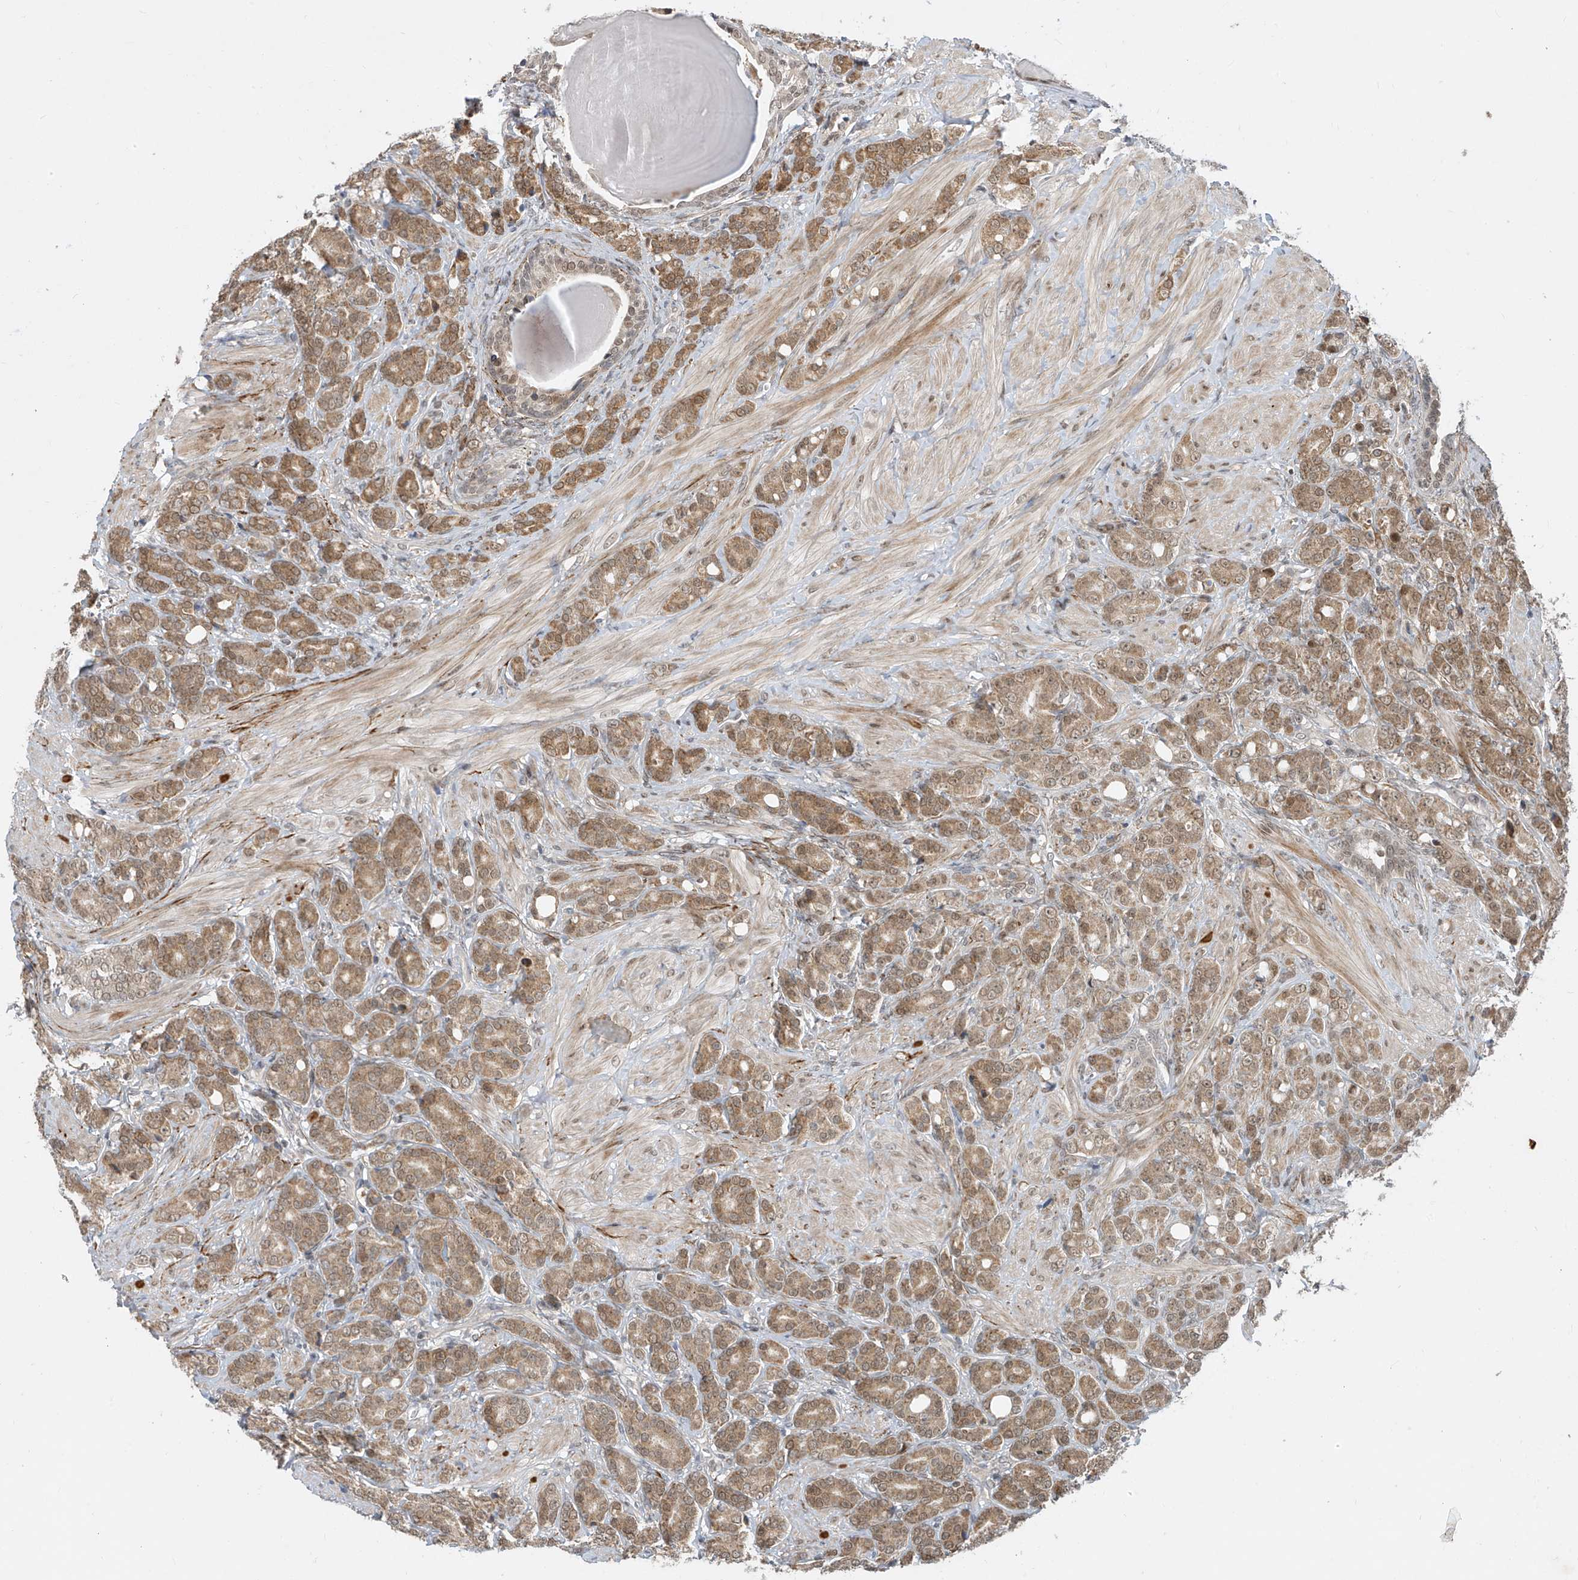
{"staining": {"intensity": "moderate", "quantity": ">75%", "location": "cytoplasmic/membranous,nuclear"}, "tissue": "prostate cancer", "cell_type": "Tumor cells", "image_type": "cancer", "snomed": [{"axis": "morphology", "description": "Adenocarcinoma, High grade"}, {"axis": "topography", "description": "Prostate"}], "caption": "IHC (DAB (3,3'-diaminobenzidine)) staining of human prostate high-grade adenocarcinoma displays moderate cytoplasmic/membranous and nuclear protein positivity in approximately >75% of tumor cells.", "gene": "LAGE3", "patient": {"sex": "male", "age": 62}}